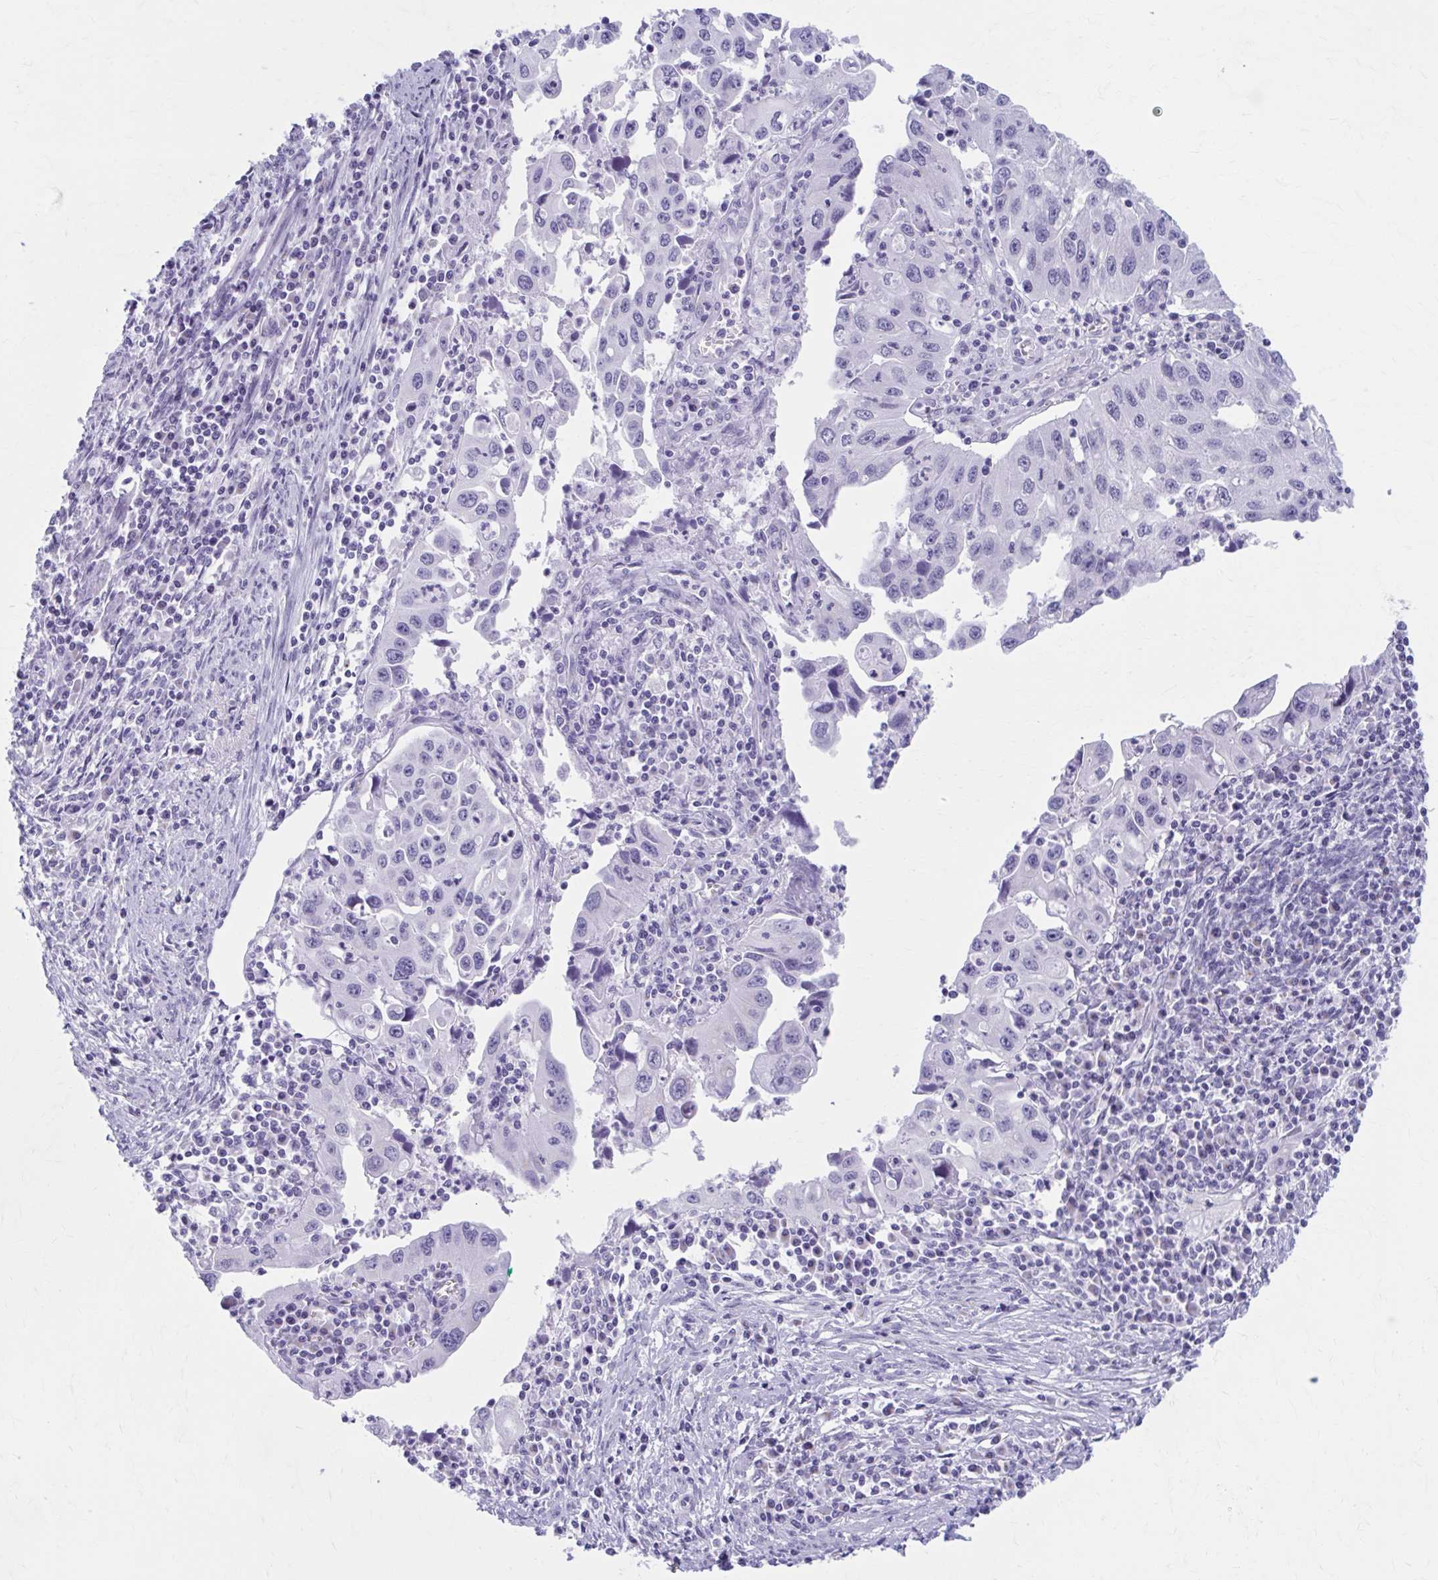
{"staining": {"intensity": "negative", "quantity": "none", "location": "none"}, "tissue": "endometrial cancer", "cell_type": "Tumor cells", "image_type": "cancer", "snomed": [{"axis": "morphology", "description": "Adenocarcinoma, NOS"}, {"axis": "topography", "description": "Uterus"}], "caption": "Tumor cells are negative for protein expression in human adenocarcinoma (endometrial). Brightfield microscopy of immunohistochemistry (IHC) stained with DAB (brown) and hematoxylin (blue), captured at high magnification.", "gene": "KCNE2", "patient": {"sex": "female", "age": 62}}